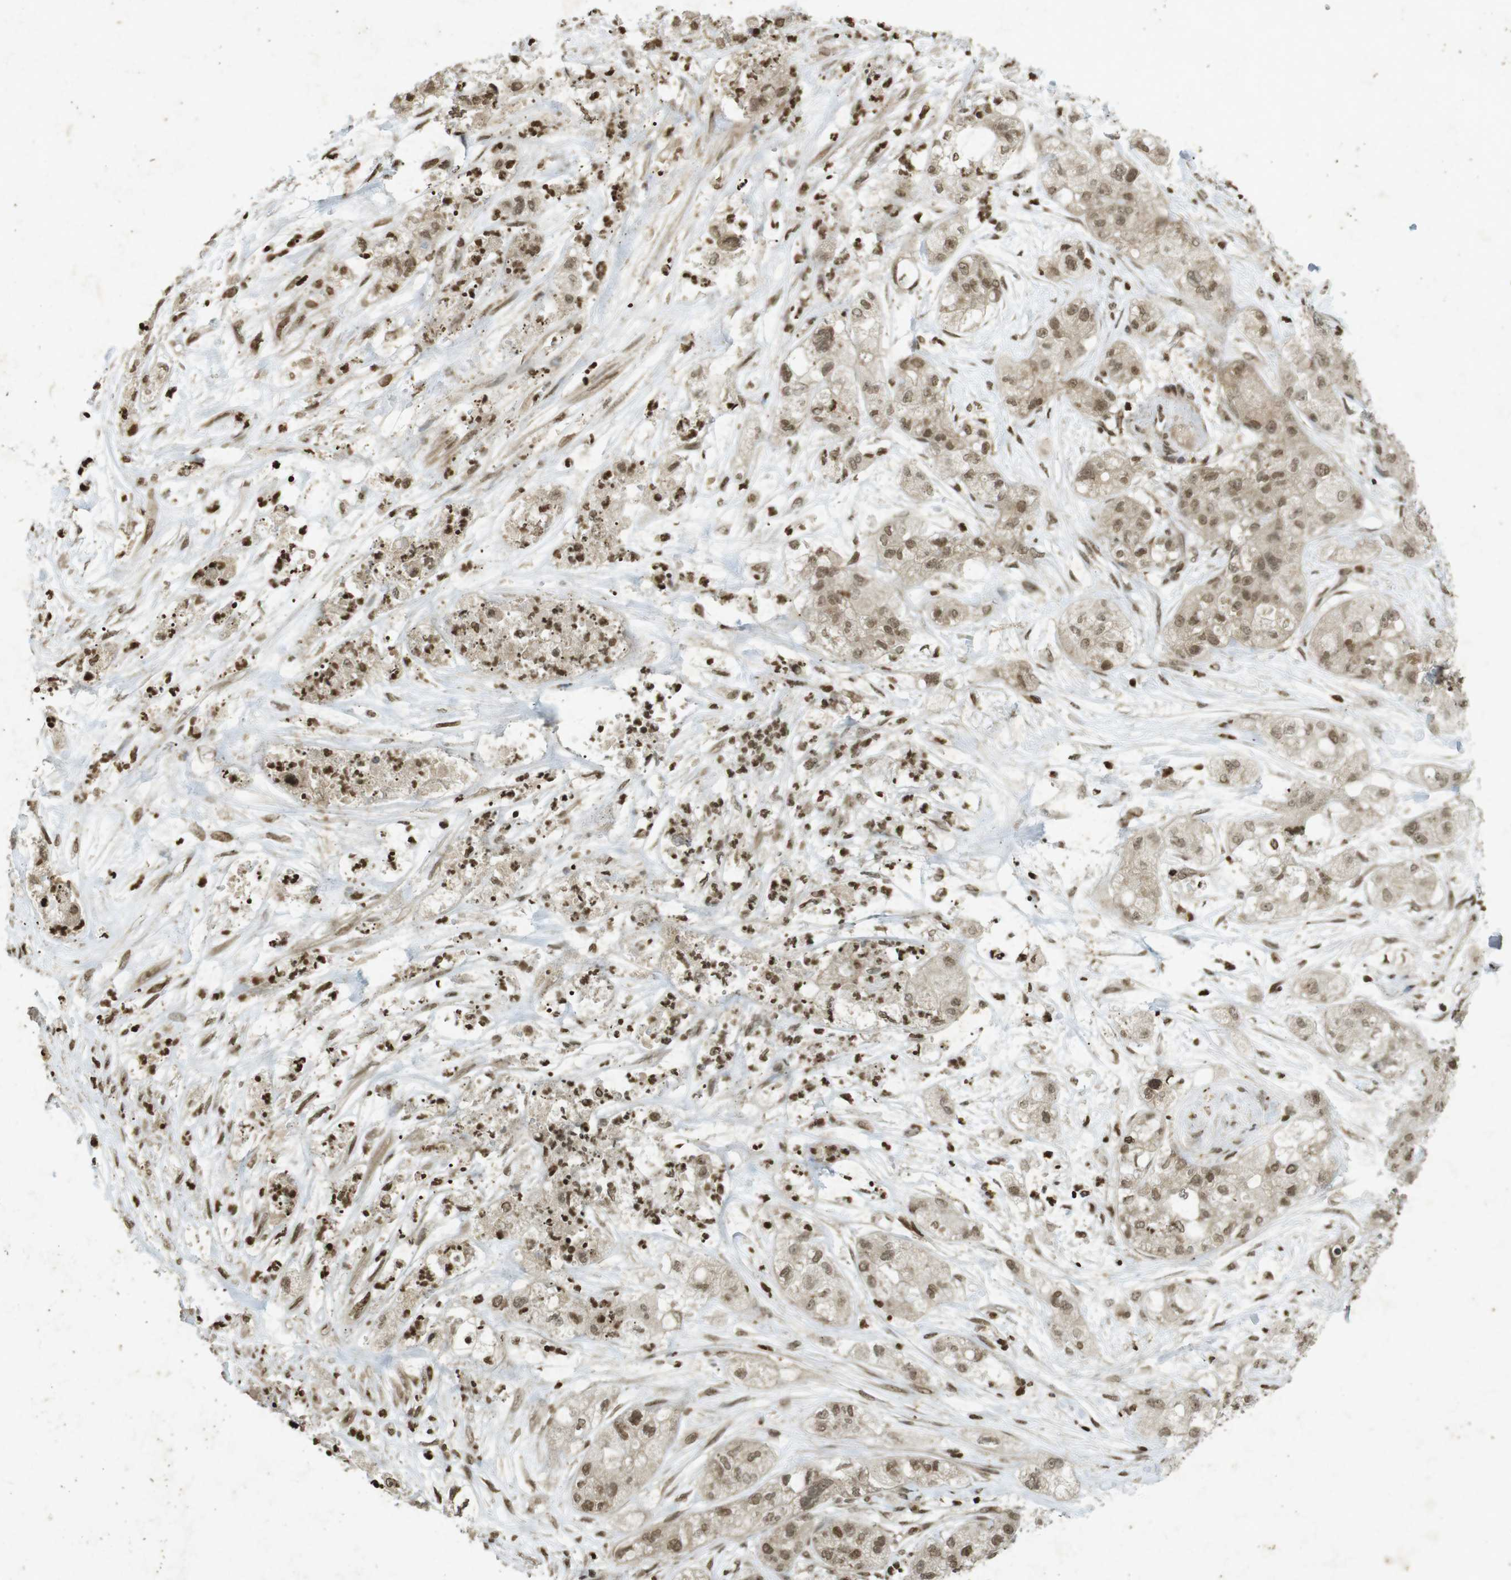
{"staining": {"intensity": "moderate", "quantity": ">75%", "location": "cytoplasmic/membranous,nuclear"}, "tissue": "pancreatic cancer", "cell_type": "Tumor cells", "image_type": "cancer", "snomed": [{"axis": "morphology", "description": "Adenocarcinoma, NOS"}, {"axis": "topography", "description": "Pancreas"}], "caption": "A medium amount of moderate cytoplasmic/membranous and nuclear expression is present in approximately >75% of tumor cells in pancreatic cancer (adenocarcinoma) tissue.", "gene": "ORC4", "patient": {"sex": "female", "age": 78}}